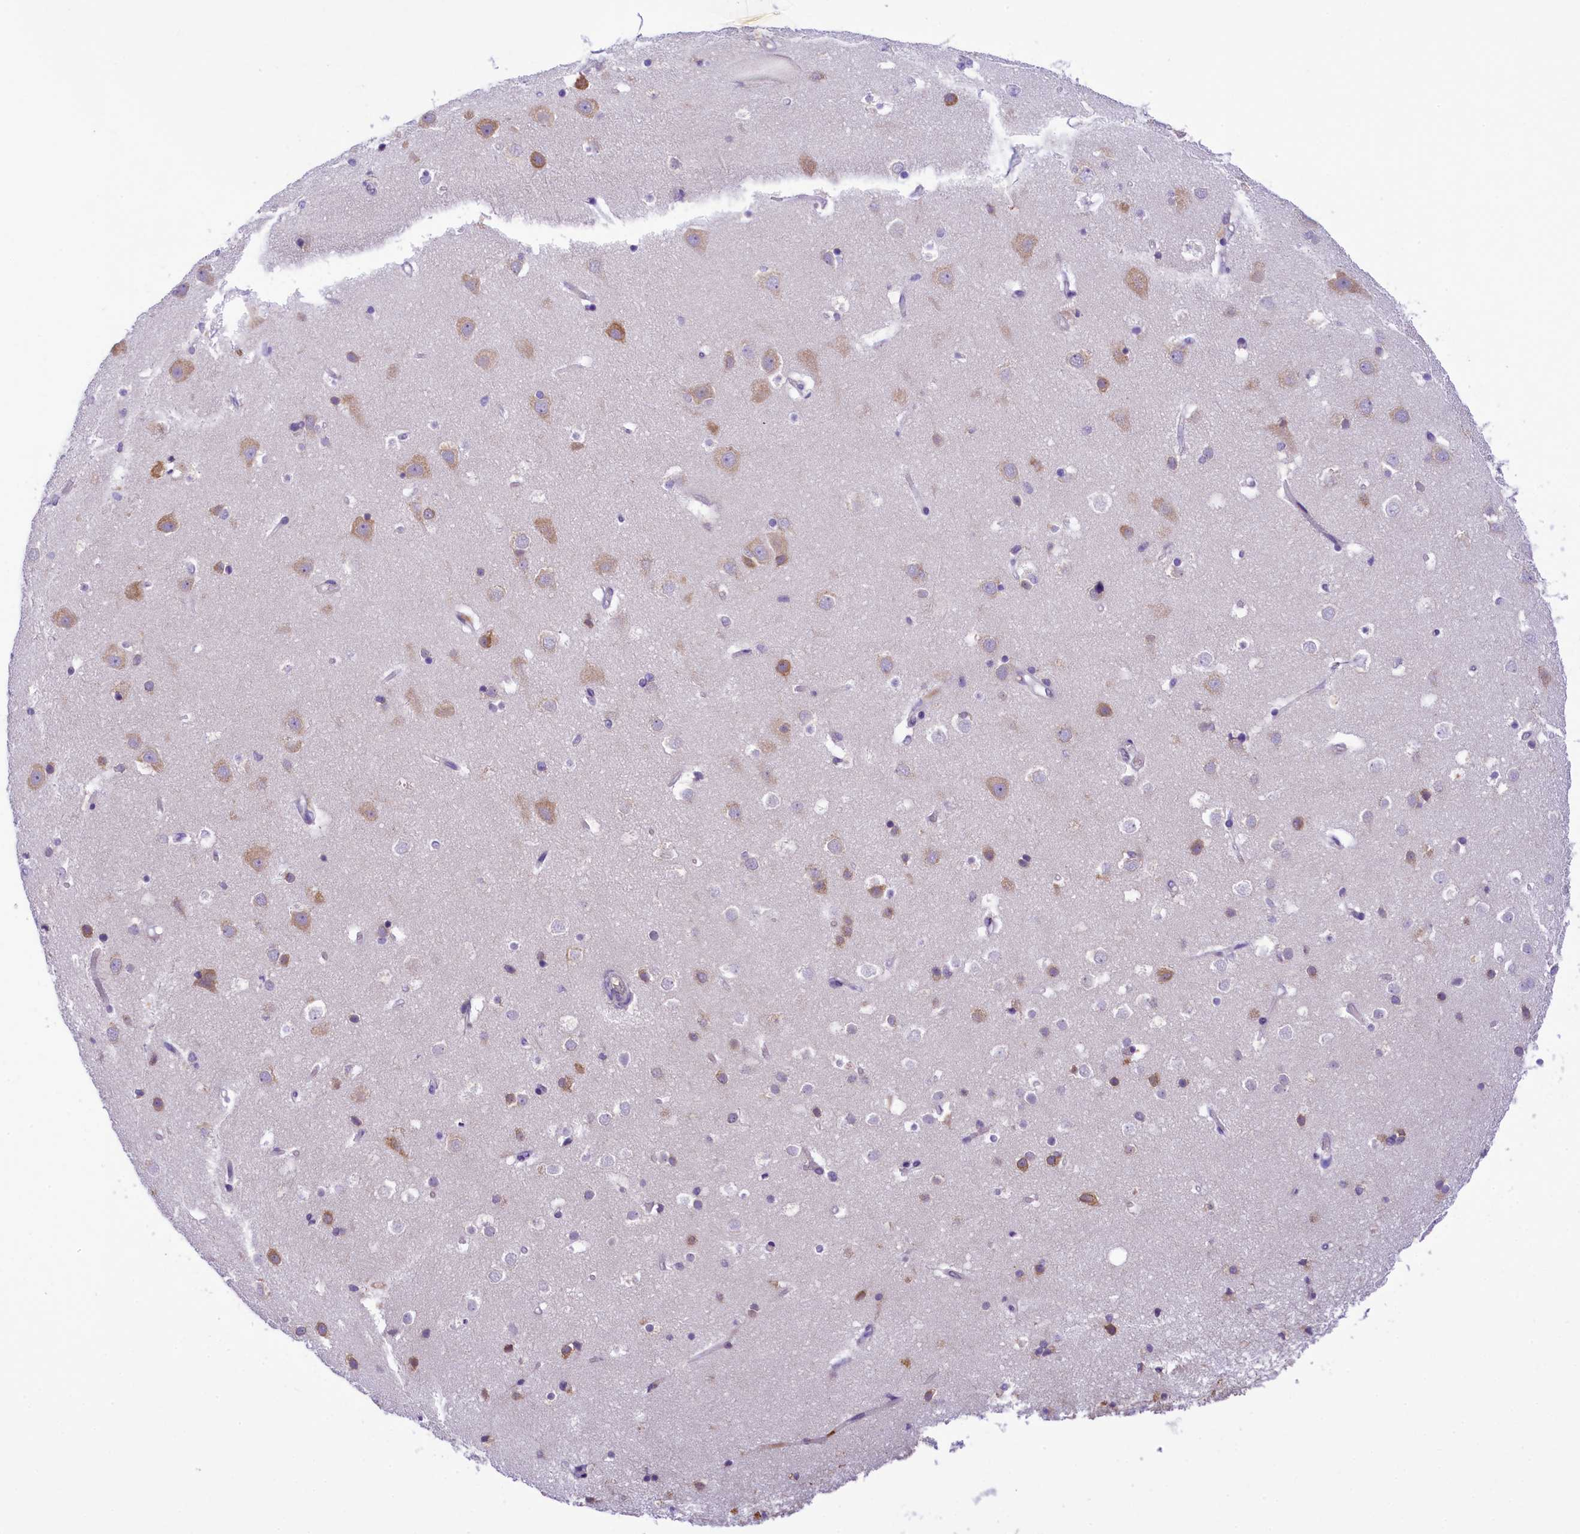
{"staining": {"intensity": "weak", "quantity": ">75%", "location": "cytoplasmic/membranous"}, "tissue": "cerebral cortex", "cell_type": "Endothelial cells", "image_type": "normal", "snomed": [{"axis": "morphology", "description": "Normal tissue, NOS"}, {"axis": "topography", "description": "Cerebral cortex"}], "caption": "An image of cerebral cortex stained for a protein displays weak cytoplasmic/membranous brown staining in endothelial cells. Nuclei are stained in blue.", "gene": "LARP4", "patient": {"sex": "male", "age": 54}}